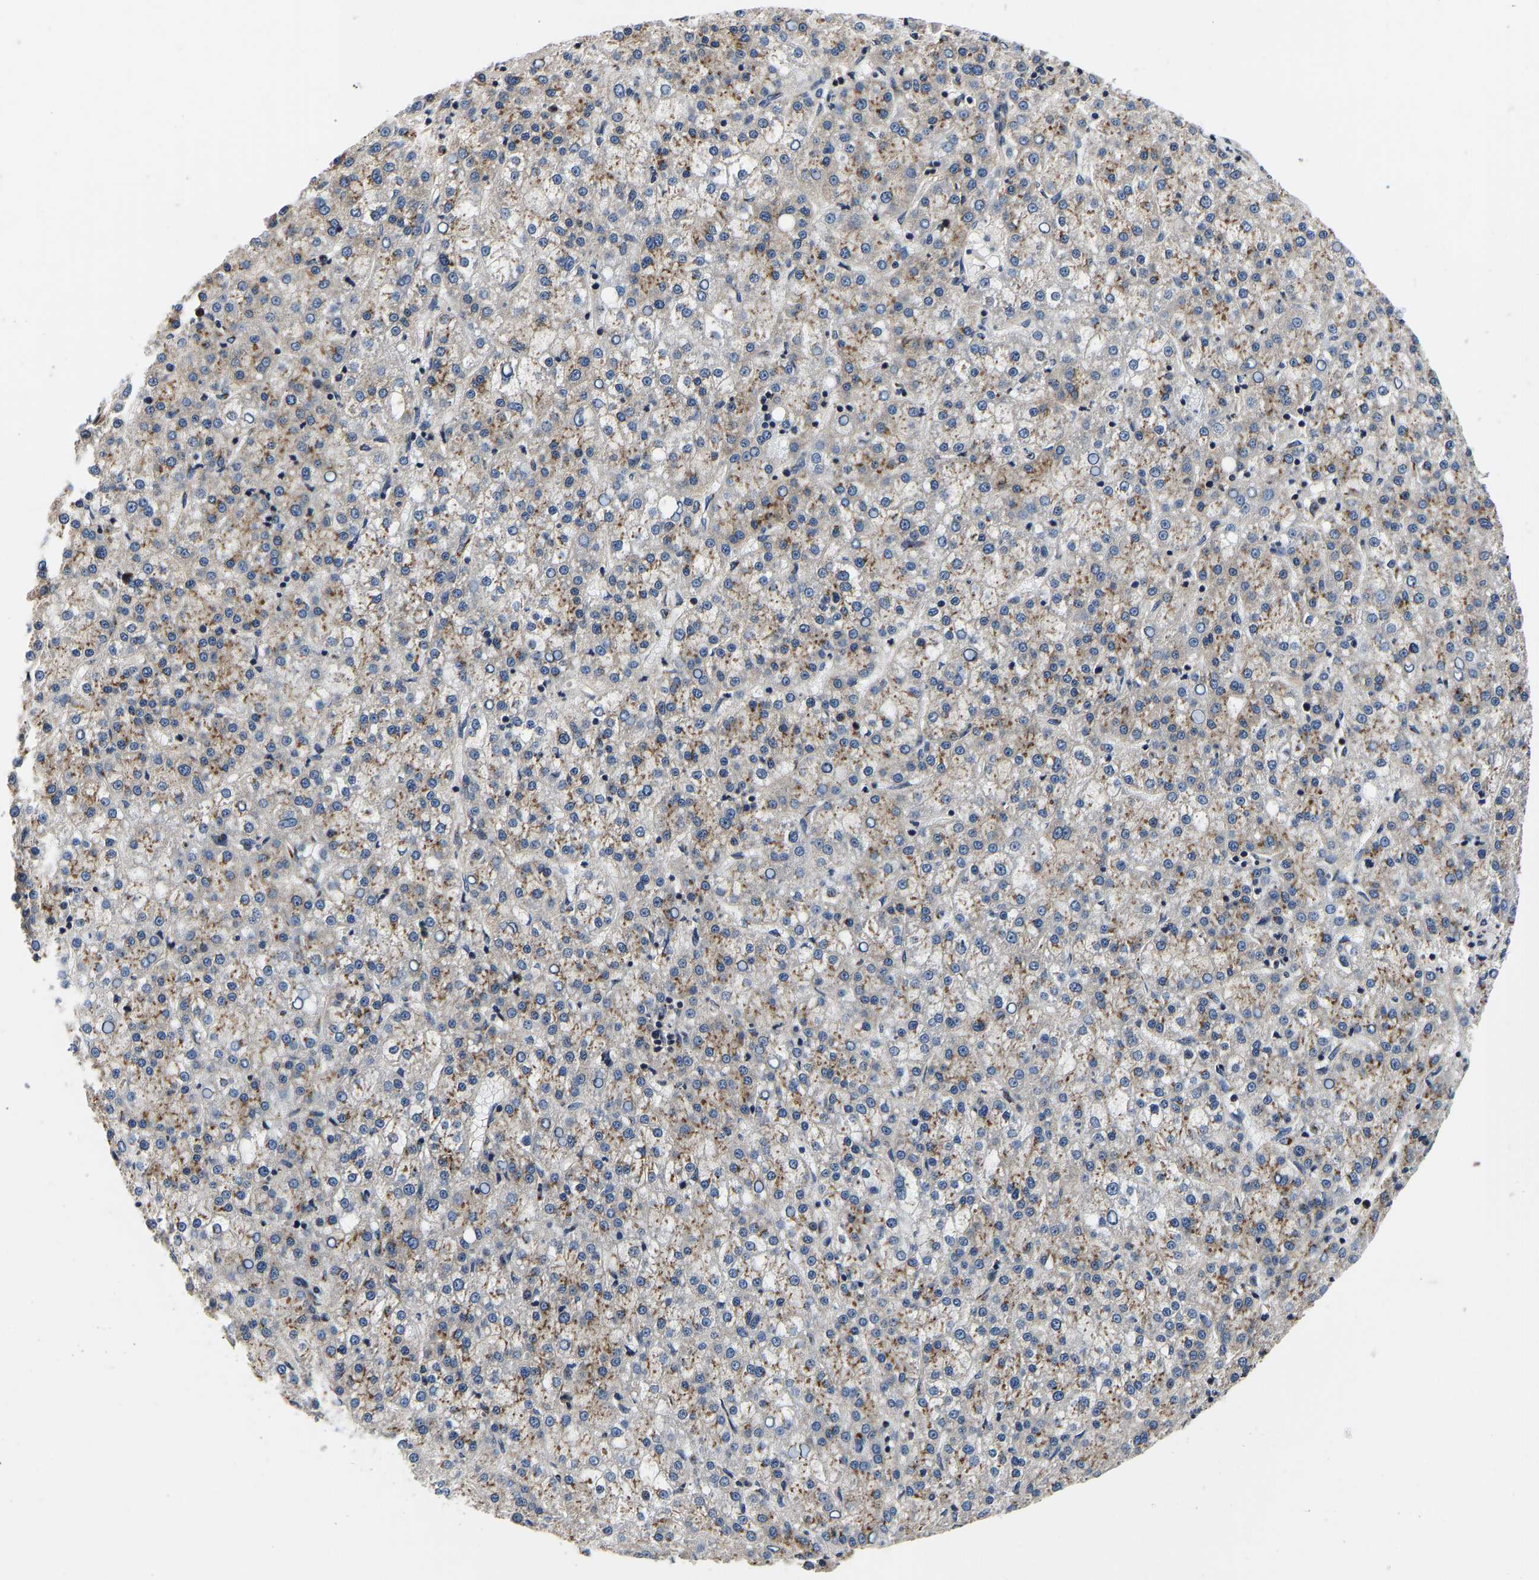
{"staining": {"intensity": "moderate", "quantity": ">75%", "location": "cytoplasmic/membranous"}, "tissue": "liver cancer", "cell_type": "Tumor cells", "image_type": "cancer", "snomed": [{"axis": "morphology", "description": "Carcinoma, Hepatocellular, NOS"}, {"axis": "topography", "description": "Liver"}], "caption": "Tumor cells exhibit moderate cytoplasmic/membranous expression in about >75% of cells in liver cancer.", "gene": "RABAC1", "patient": {"sex": "female", "age": 58}}